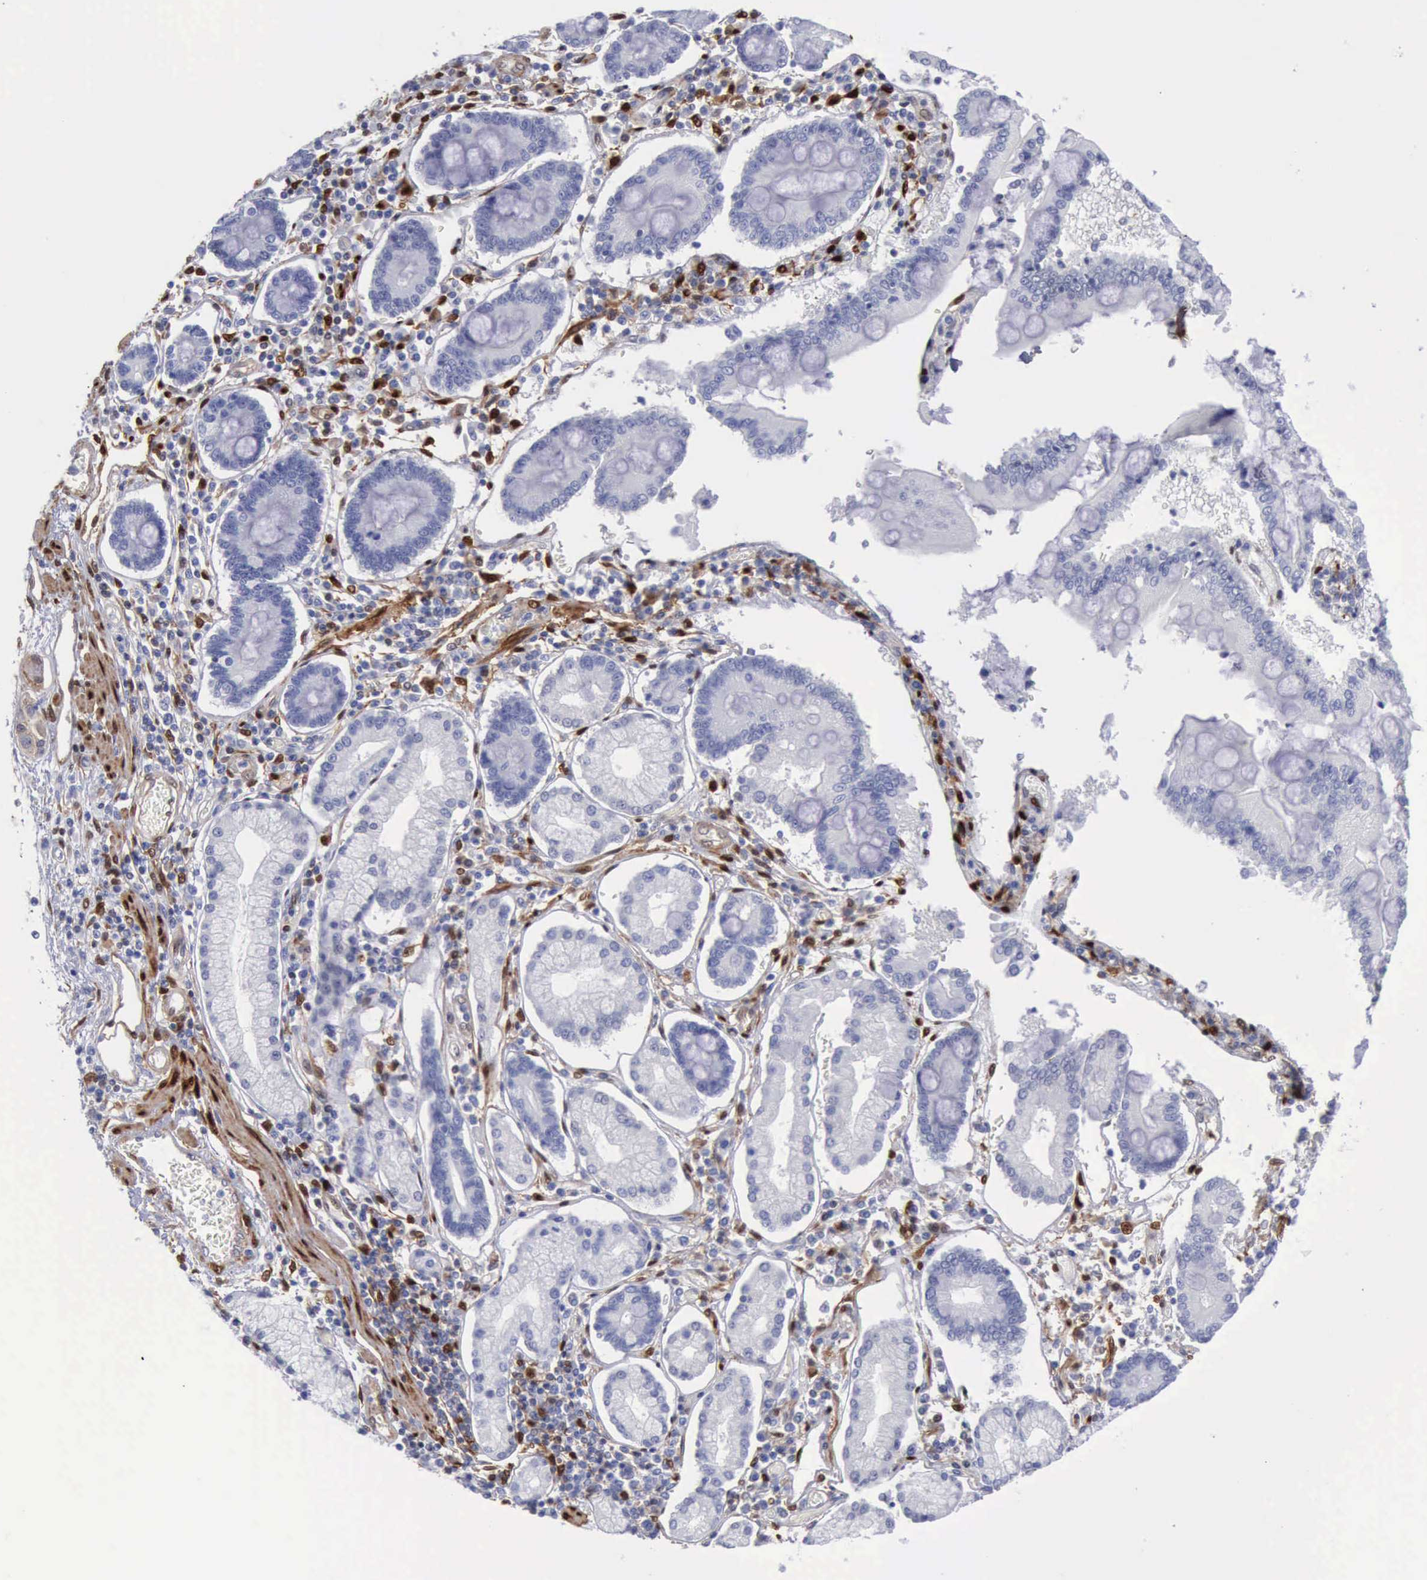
{"staining": {"intensity": "negative", "quantity": "none", "location": "none"}, "tissue": "pancreatic cancer", "cell_type": "Tumor cells", "image_type": "cancer", "snomed": [{"axis": "morphology", "description": "Adenocarcinoma, NOS"}, {"axis": "topography", "description": "Pancreas"}], "caption": "Tumor cells are negative for protein expression in human pancreatic cancer (adenocarcinoma).", "gene": "FHL1", "patient": {"sex": "female", "age": 57}}